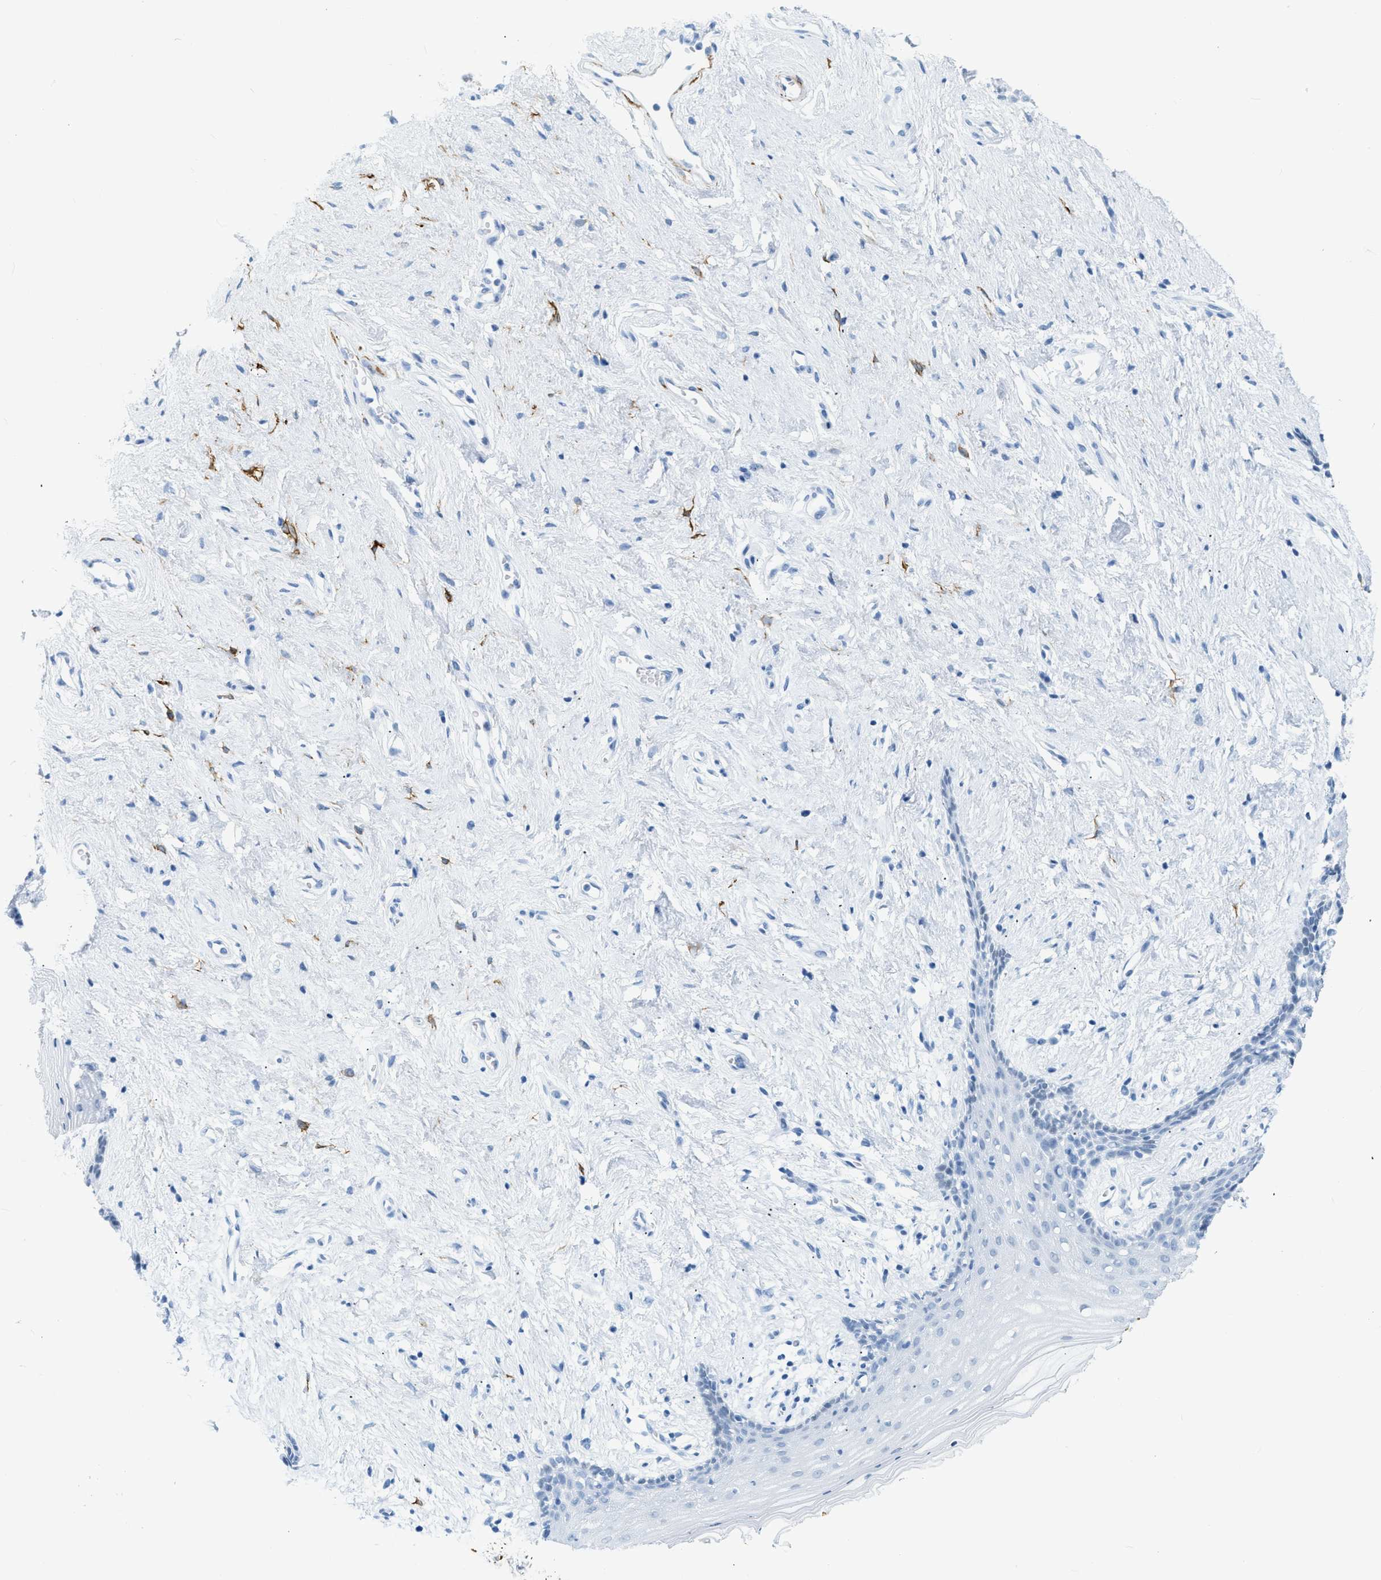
{"staining": {"intensity": "negative", "quantity": "none", "location": "none"}, "tissue": "vagina", "cell_type": "Squamous epithelial cells", "image_type": "normal", "snomed": [{"axis": "morphology", "description": "Normal tissue, NOS"}, {"axis": "topography", "description": "Vagina"}], "caption": "Immunohistochemistry histopathology image of normal human vagina stained for a protein (brown), which reveals no staining in squamous epithelial cells.", "gene": "DES", "patient": {"sex": "female", "age": 44}}